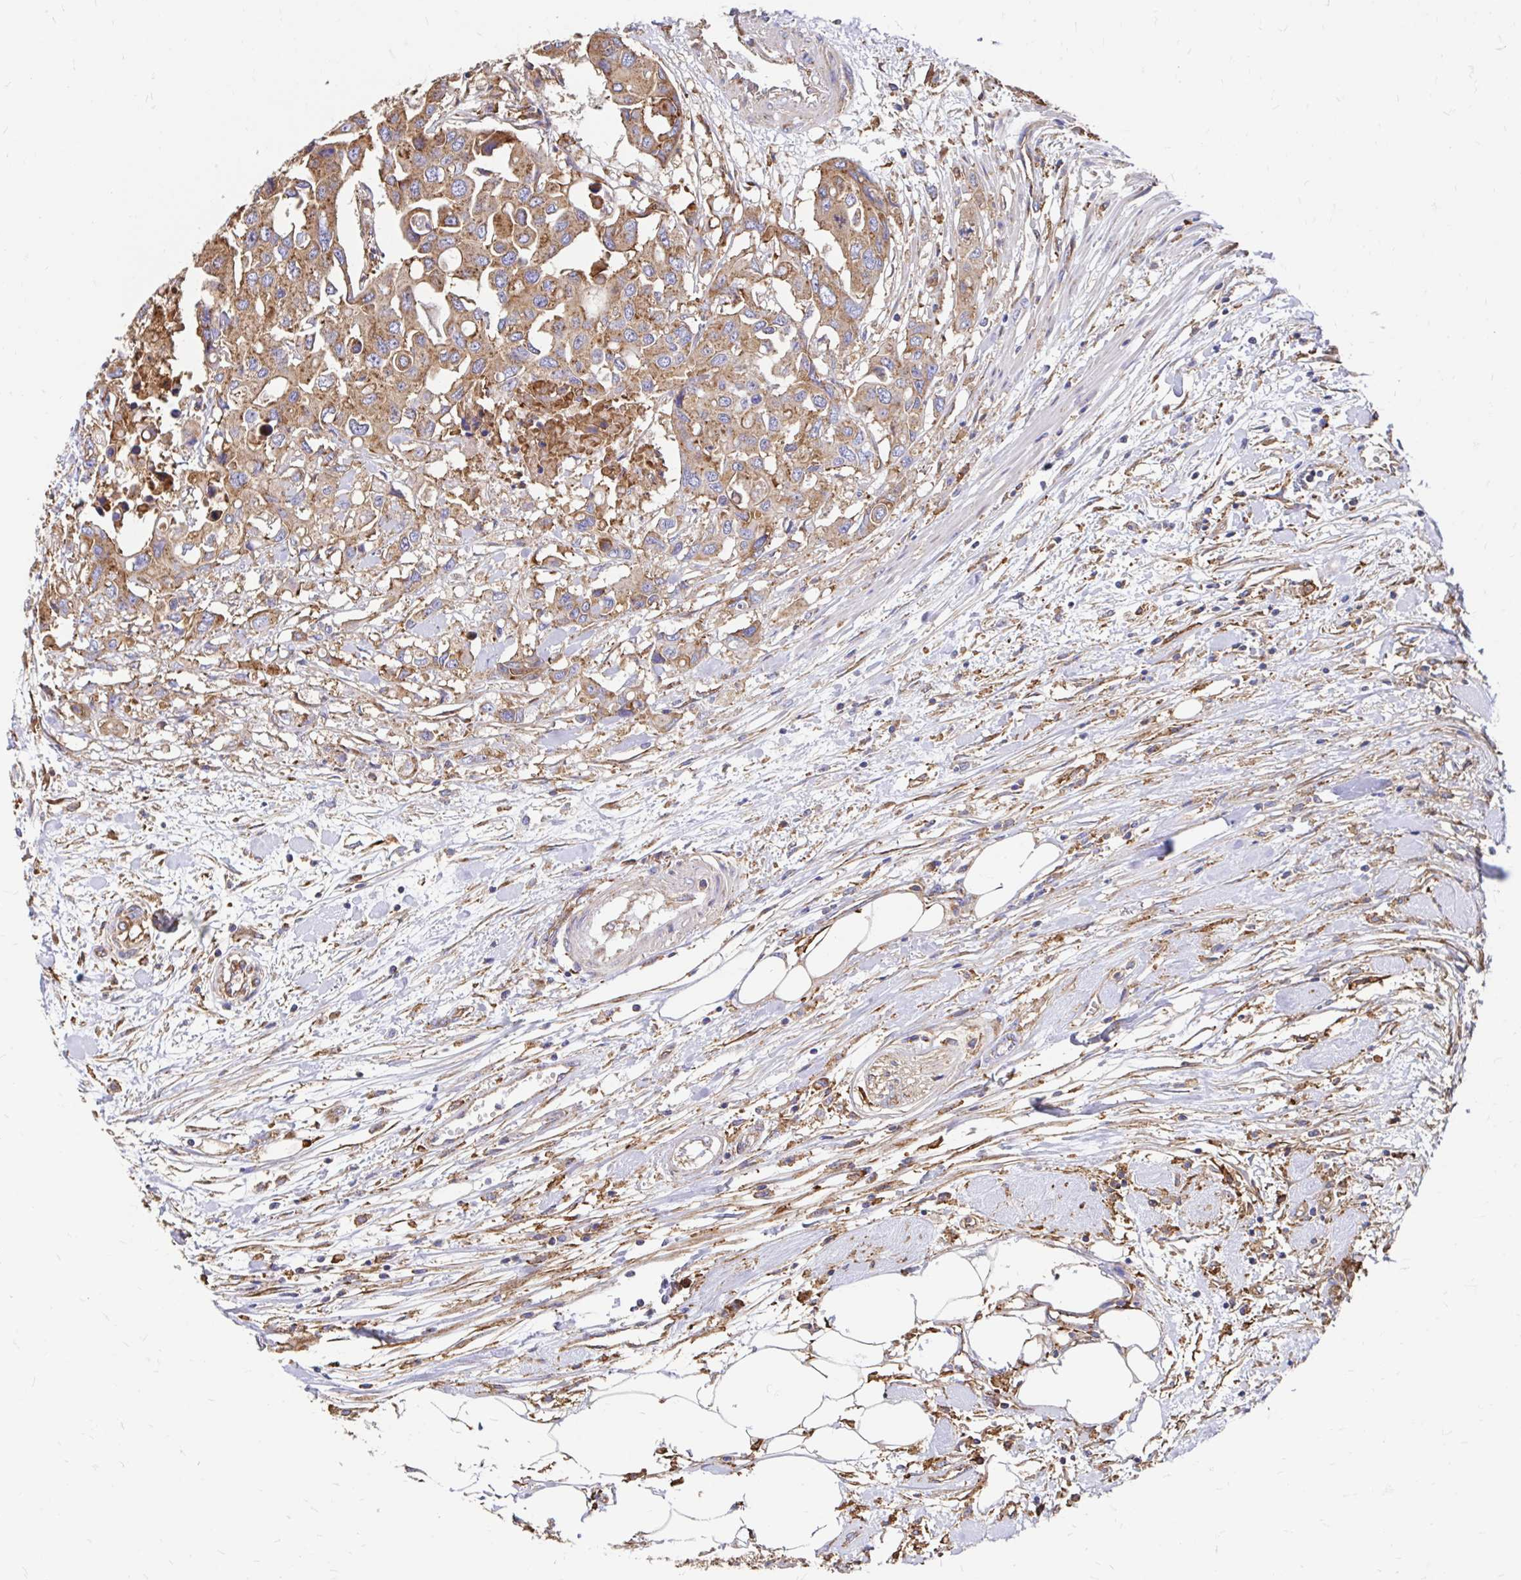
{"staining": {"intensity": "moderate", "quantity": ">75%", "location": "cytoplasmic/membranous"}, "tissue": "colorectal cancer", "cell_type": "Tumor cells", "image_type": "cancer", "snomed": [{"axis": "morphology", "description": "Adenocarcinoma, NOS"}, {"axis": "topography", "description": "Colon"}], "caption": "About >75% of tumor cells in human colorectal cancer reveal moderate cytoplasmic/membranous protein positivity as visualized by brown immunohistochemical staining.", "gene": "CLTC", "patient": {"sex": "male", "age": 77}}